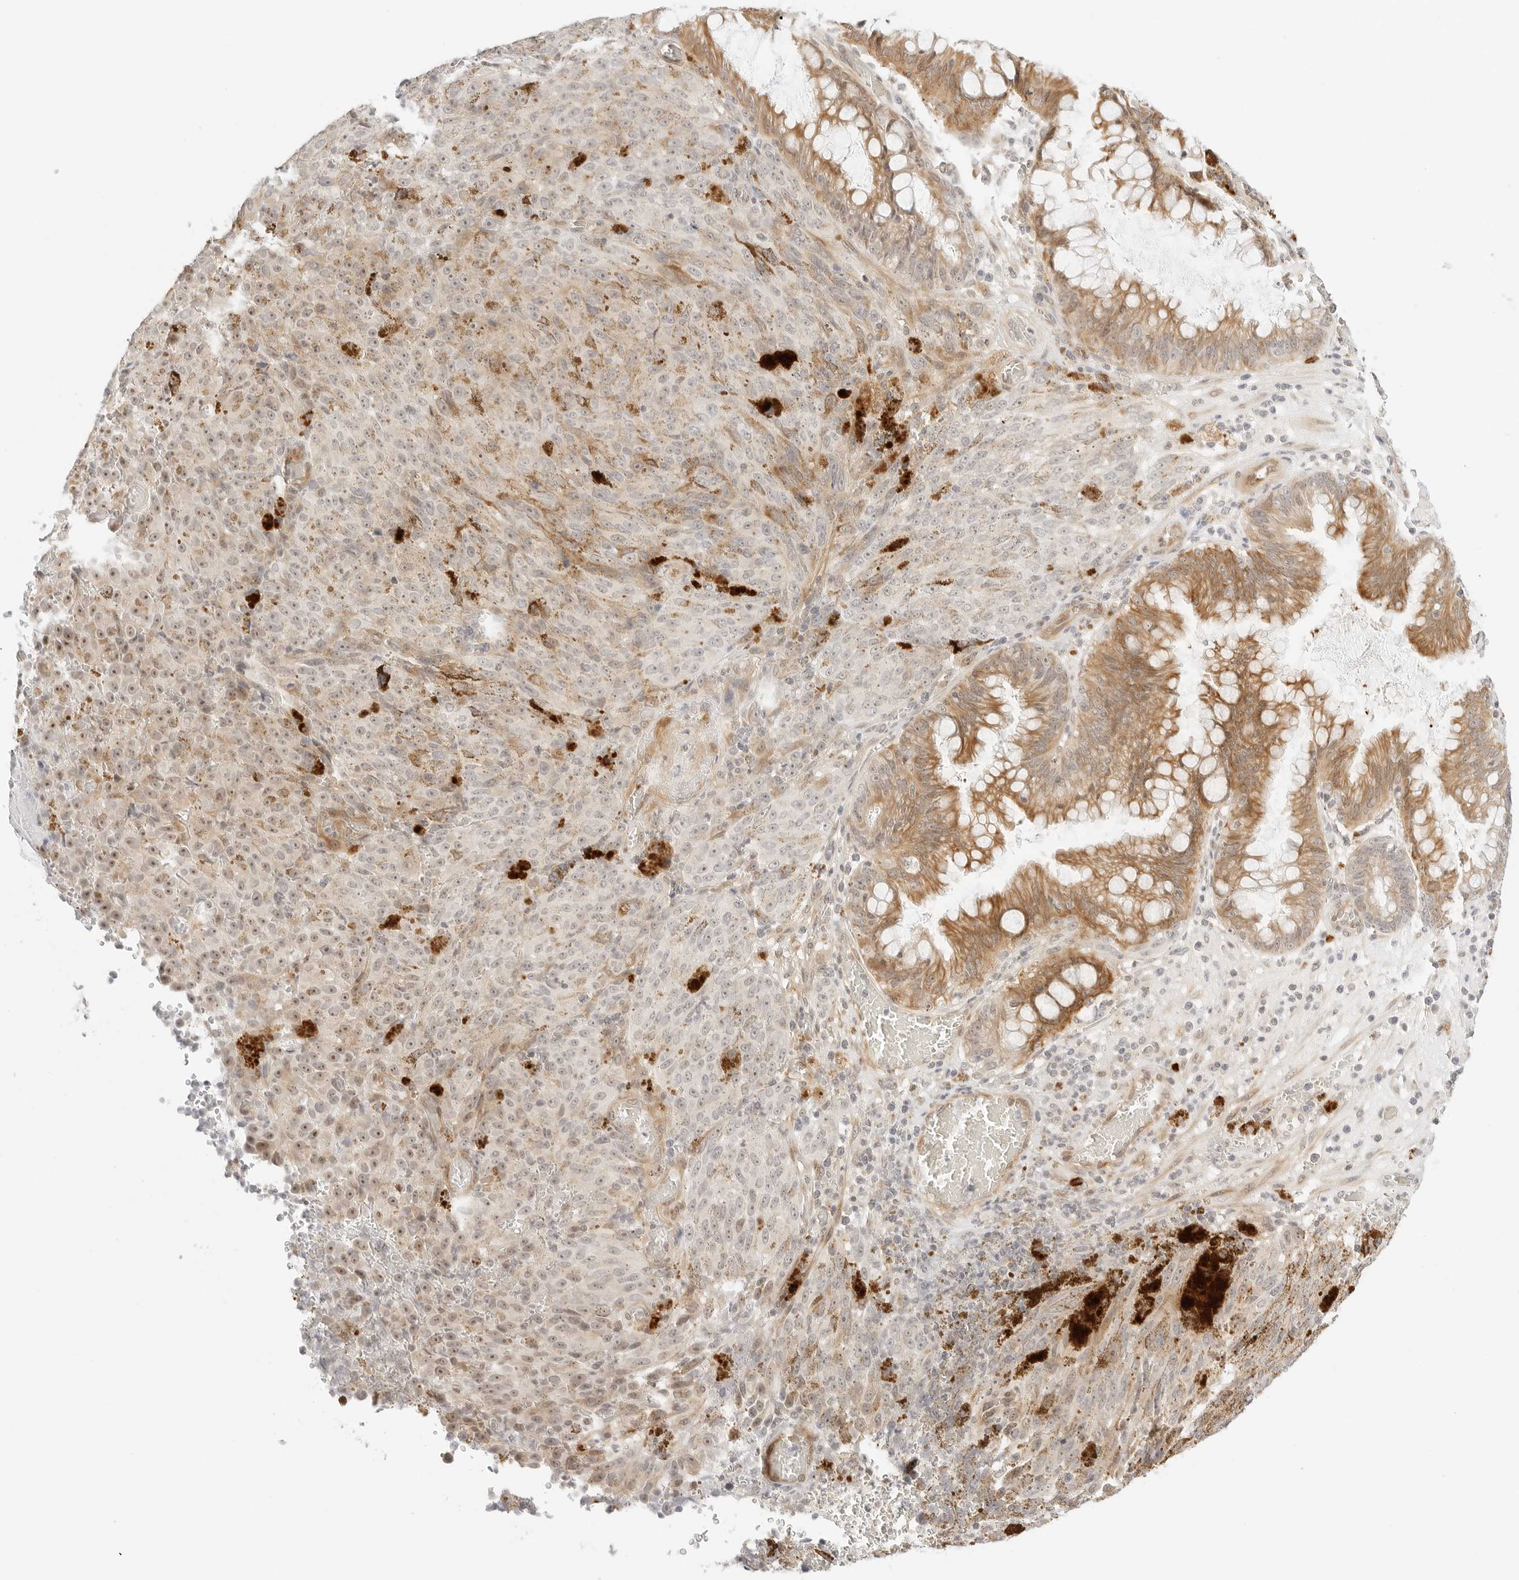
{"staining": {"intensity": "moderate", "quantity": "<25%", "location": "nuclear"}, "tissue": "melanoma", "cell_type": "Tumor cells", "image_type": "cancer", "snomed": [{"axis": "morphology", "description": "Malignant melanoma, NOS"}, {"axis": "topography", "description": "Rectum"}], "caption": "Moderate nuclear staining is appreciated in about <25% of tumor cells in melanoma.", "gene": "TEKT2", "patient": {"sex": "female", "age": 81}}